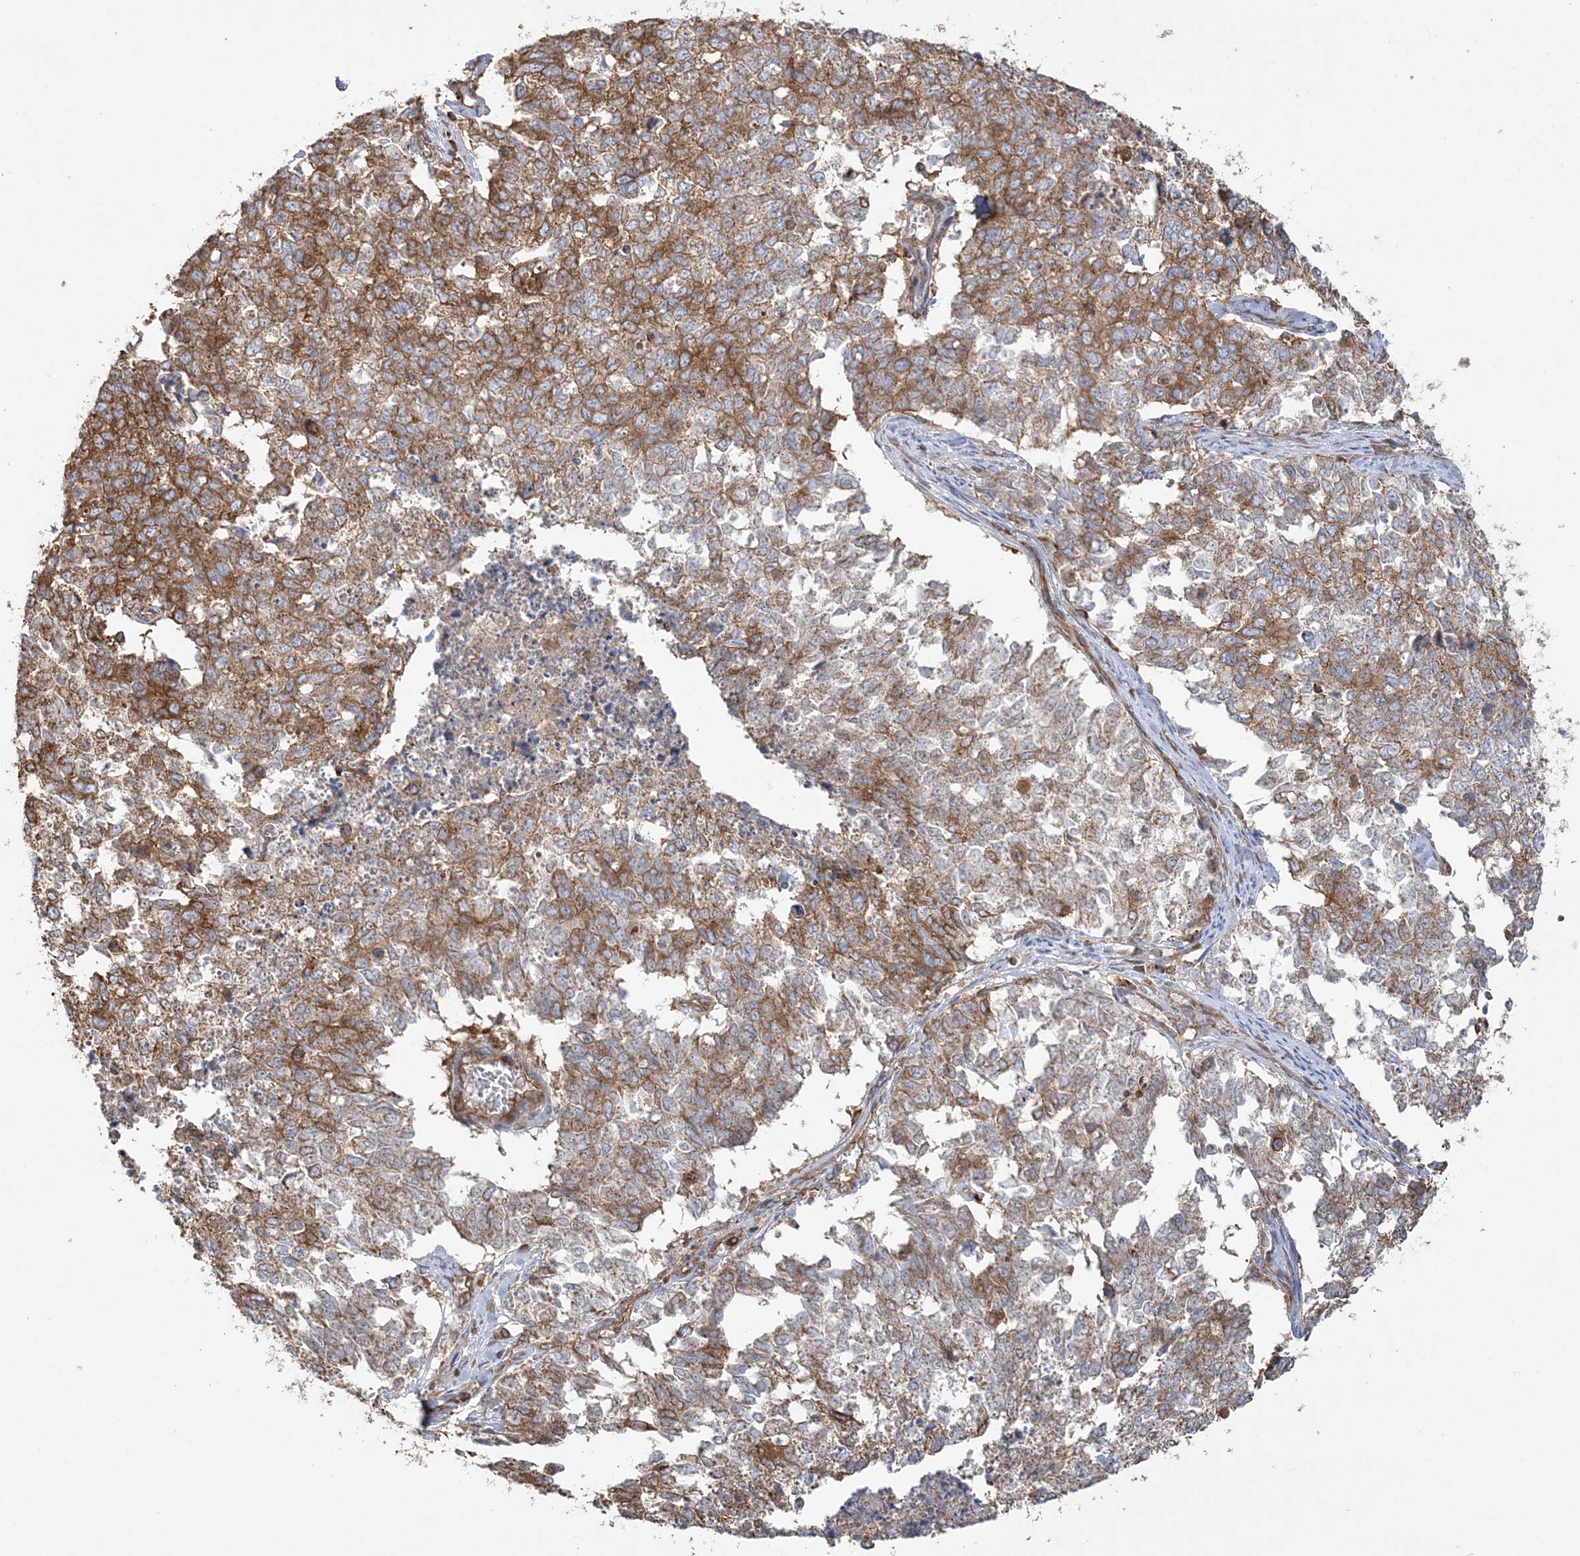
{"staining": {"intensity": "moderate", "quantity": ">75%", "location": "cytoplasmic/membranous"}, "tissue": "cervical cancer", "cell_type": "Tumor cells", "image_type": "cancer", "snomed": [{"axis": "morphology", "description": "Squamous cell carcinoma, NOS"}, {"axis": "topography", "description": "Cervix"}], "caption": "Moderate cytoplasmic/membranous protein positivity is identified in about >75% of tumor cells in cervical squamous cell carcinoma.", "gene": "TBC1D5", "patient": {"sex": "female", "age": 63}}